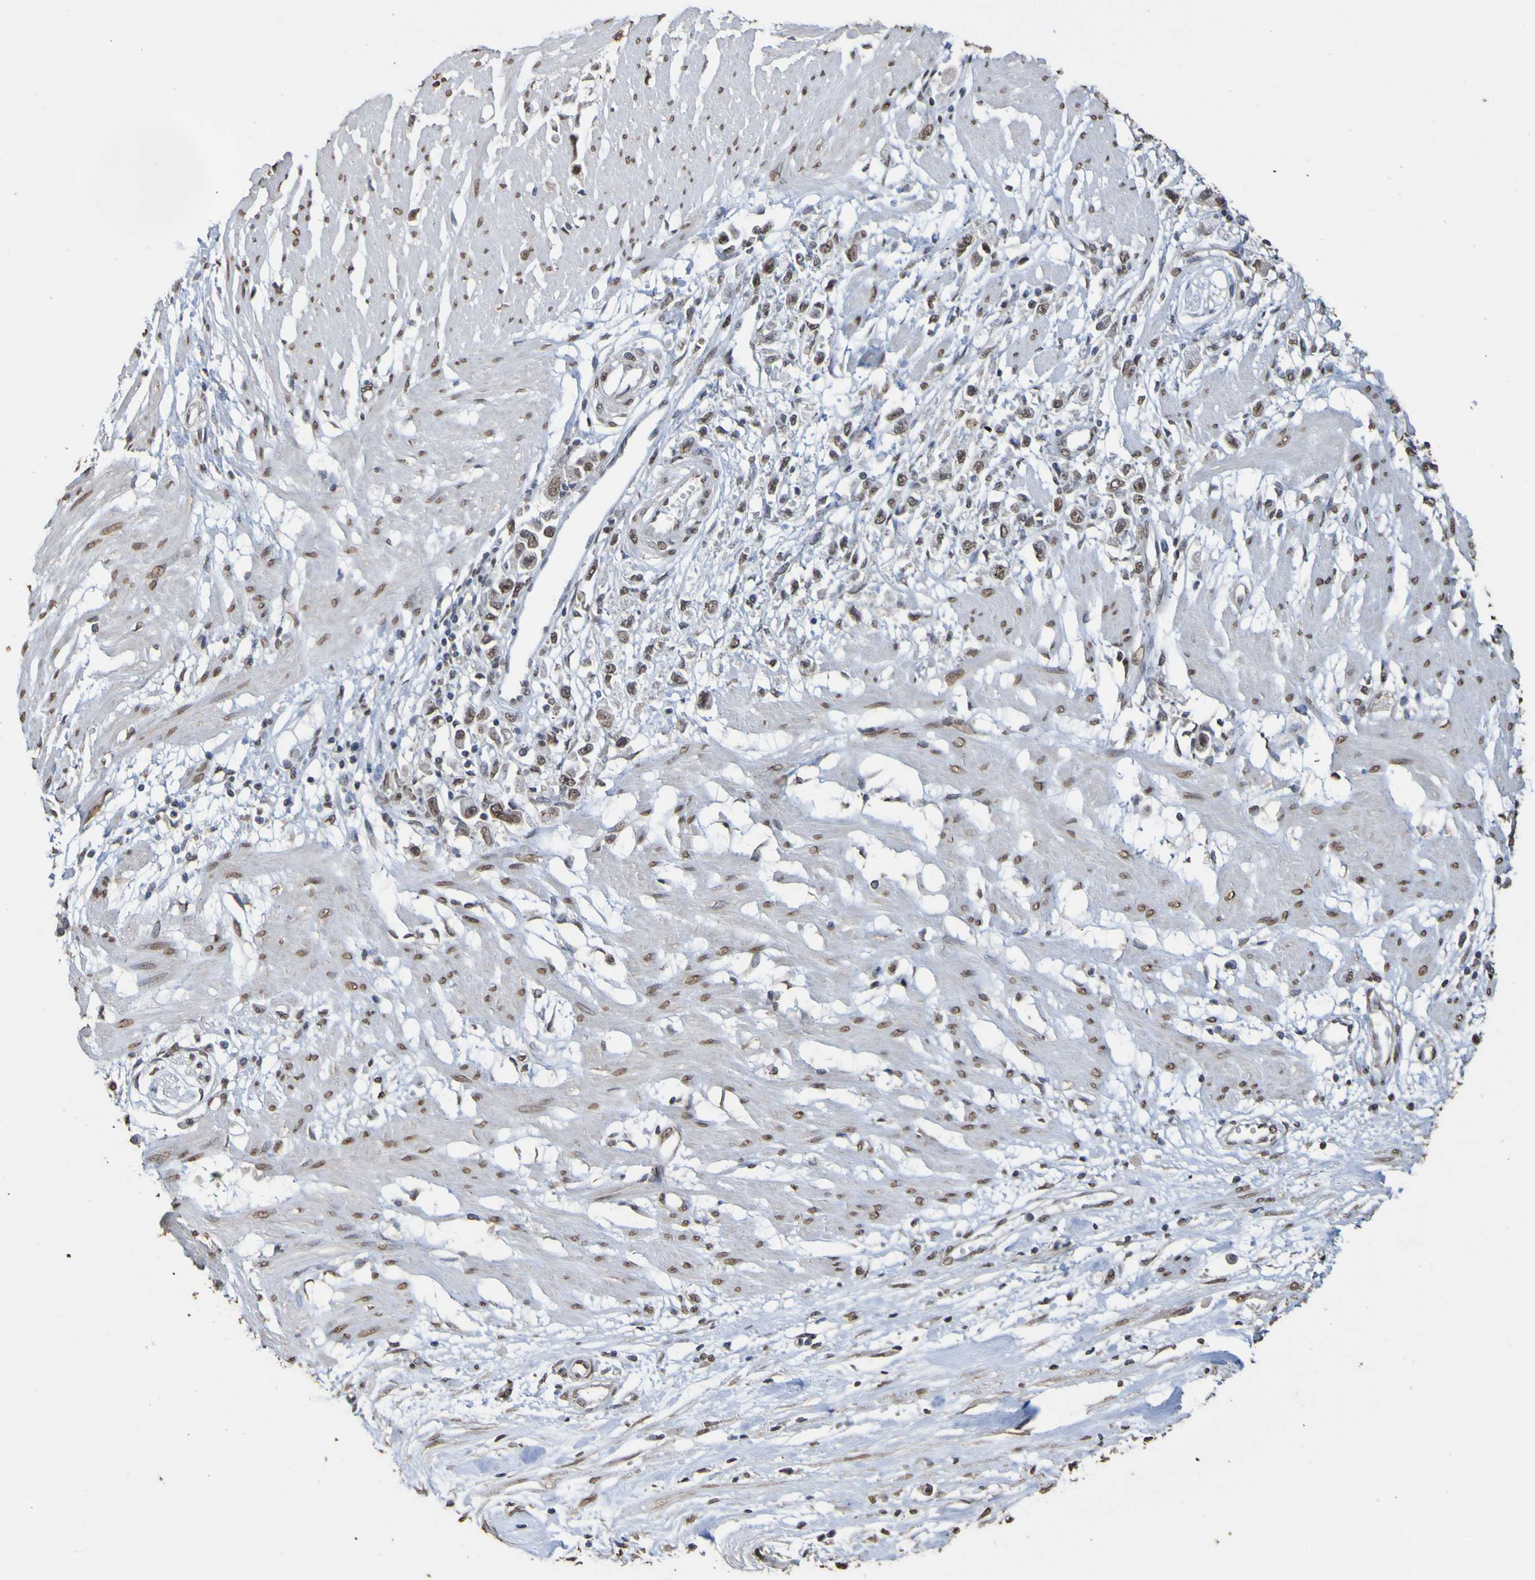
{"staining": {"intensity": "weak", "quantity": ">75%", "location": "nuclear"}, "tissue": "stomach cancer", "cell_type": "Tumor cells", "image_type": "cancer", "snomed": [{"axis": "morphology", "description": "Adenocarcinoma, NOS"}, {"axis": "topography", "description": "Stomach"}], "caption": "Weak nuclear staining is appreciated in approximately >75% of tumor cells in stomach cancer.", "gene": "ALKBH2", "patient": {"sex": "female", "age": 59}}